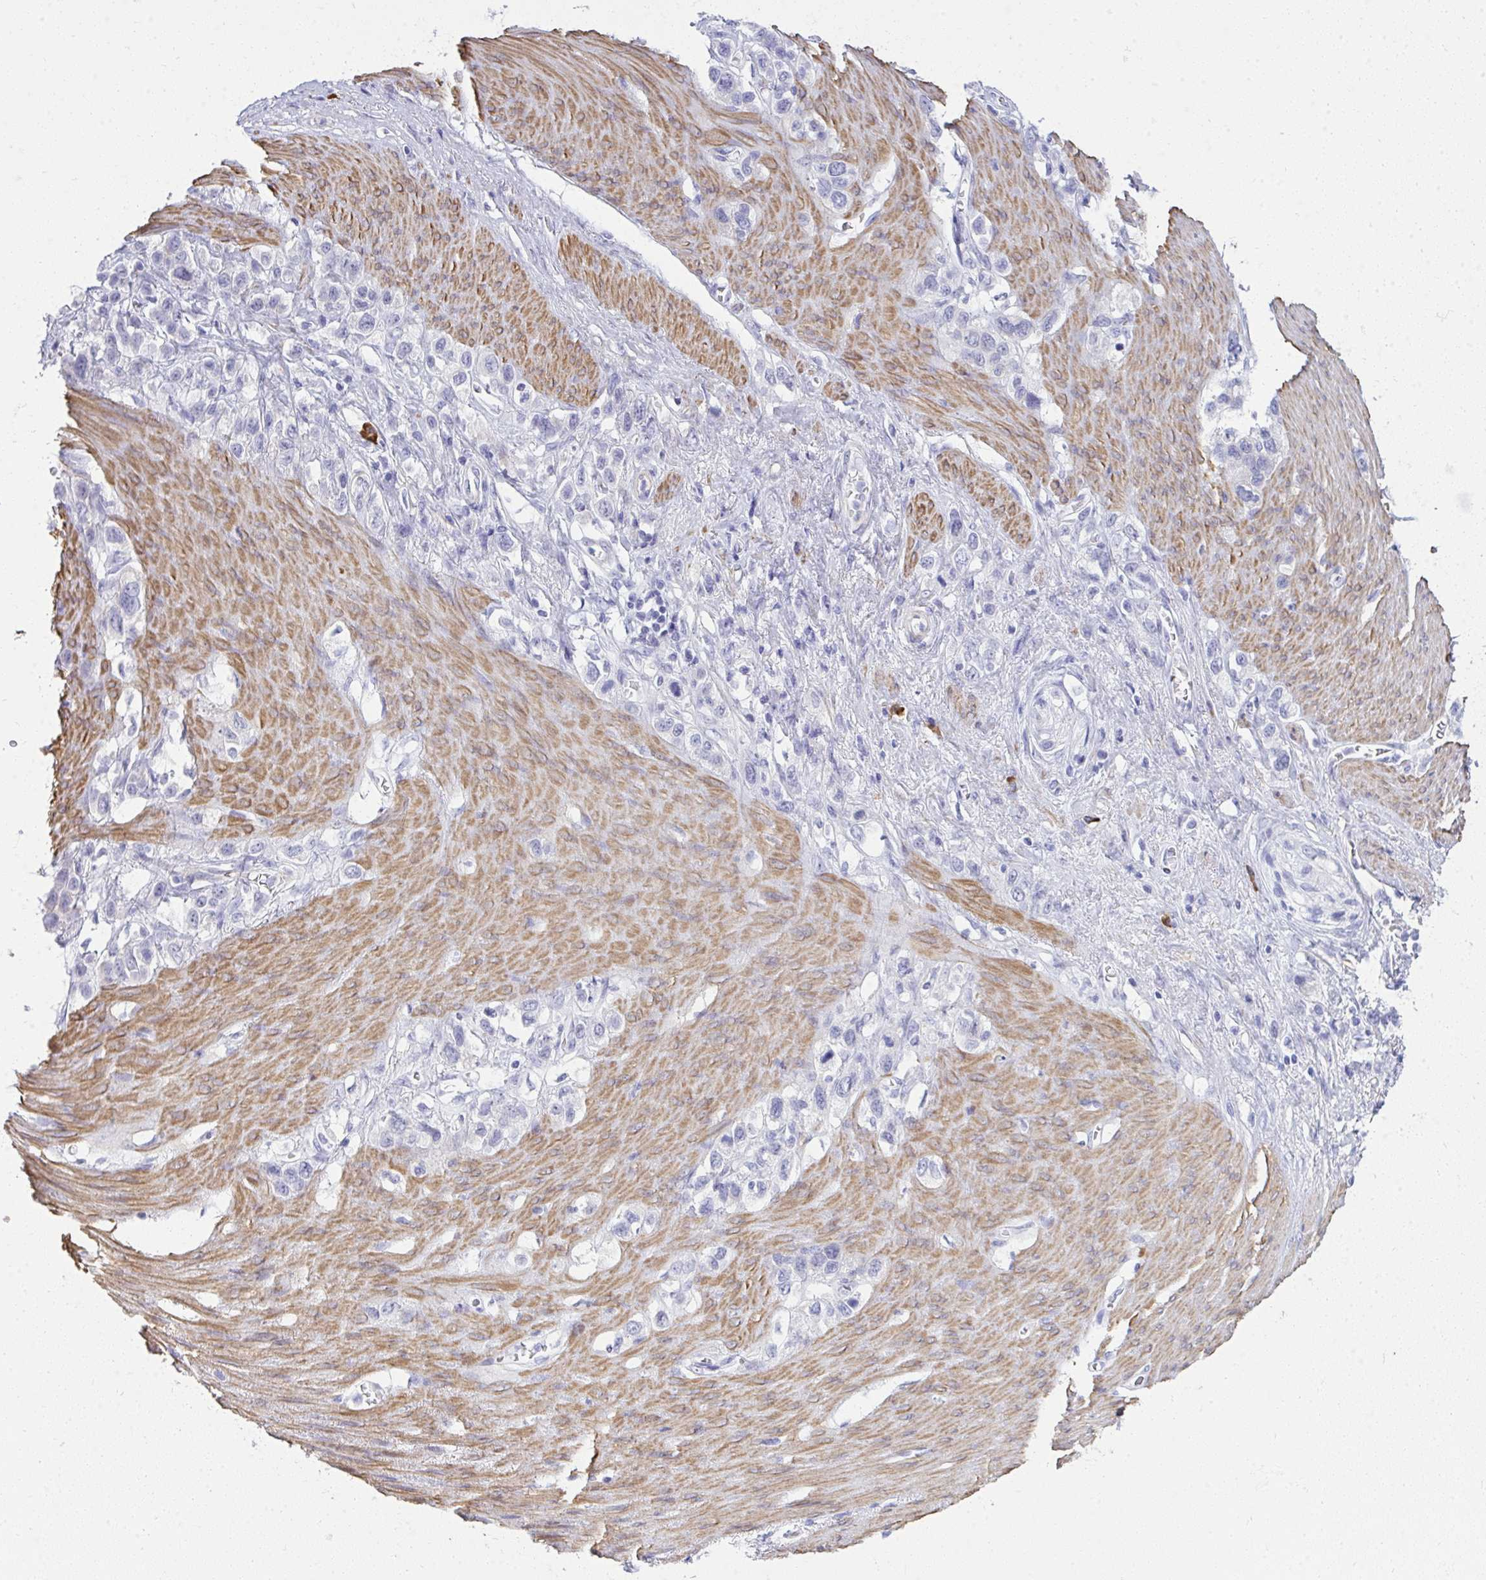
{"staining": {"intensity": "negative", "quantity": "none", "location": "none"}, "tissue": "stomach cancer", "cell_type": "Tumor cells", "image_type": "cancer", "snomed": [{"axis": "morphology", "description": "Adenocarcinoma, NOS"}, {"axis": "topography", "description": "Stomach"}], "caption": "Tumor cells show no significant protein positivity in stomach adenocarcinoma.", "gene": "PUS7L", "patient": {"sex": "female", "age": 65}}